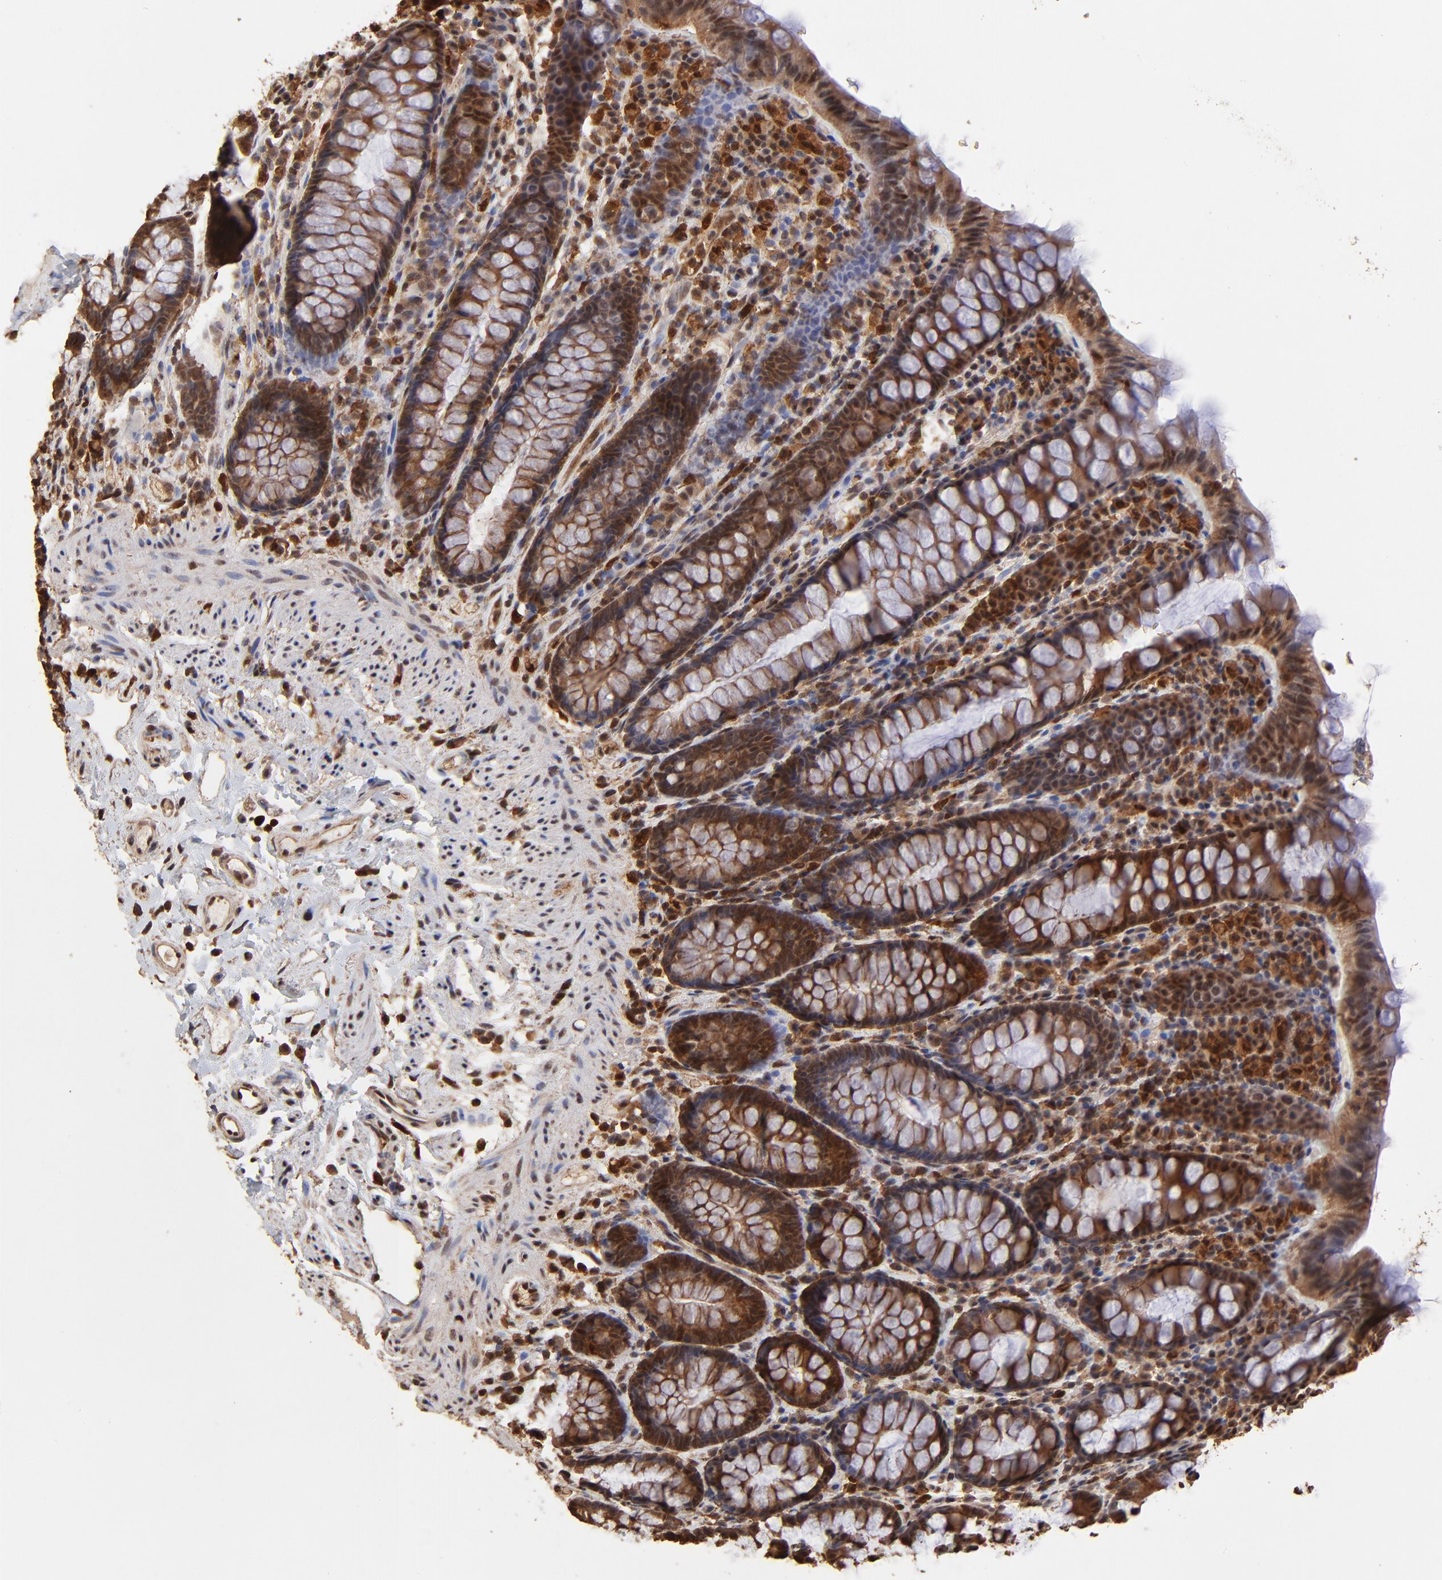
{"staining": {"intensity": "moderate", "quantity": ">75%", "location": "cytoplasmic/membranous"}, "tissue": "rectum", "cell_type": "Glandular cells", "image_type": "normal", "snomed": [{"axis": "morphology", "description": "Normal tissue, NOS"}, {"axis": "topography", "description": "Rectum"}], "caption": "This micrograph reveals IHC staining of normal rectum, with medium moderate cytoplasmic/membranous staining in about >75% of glandular cells.", "gene": "CASP1", "patient": {"sex": "male", "age": 92}}